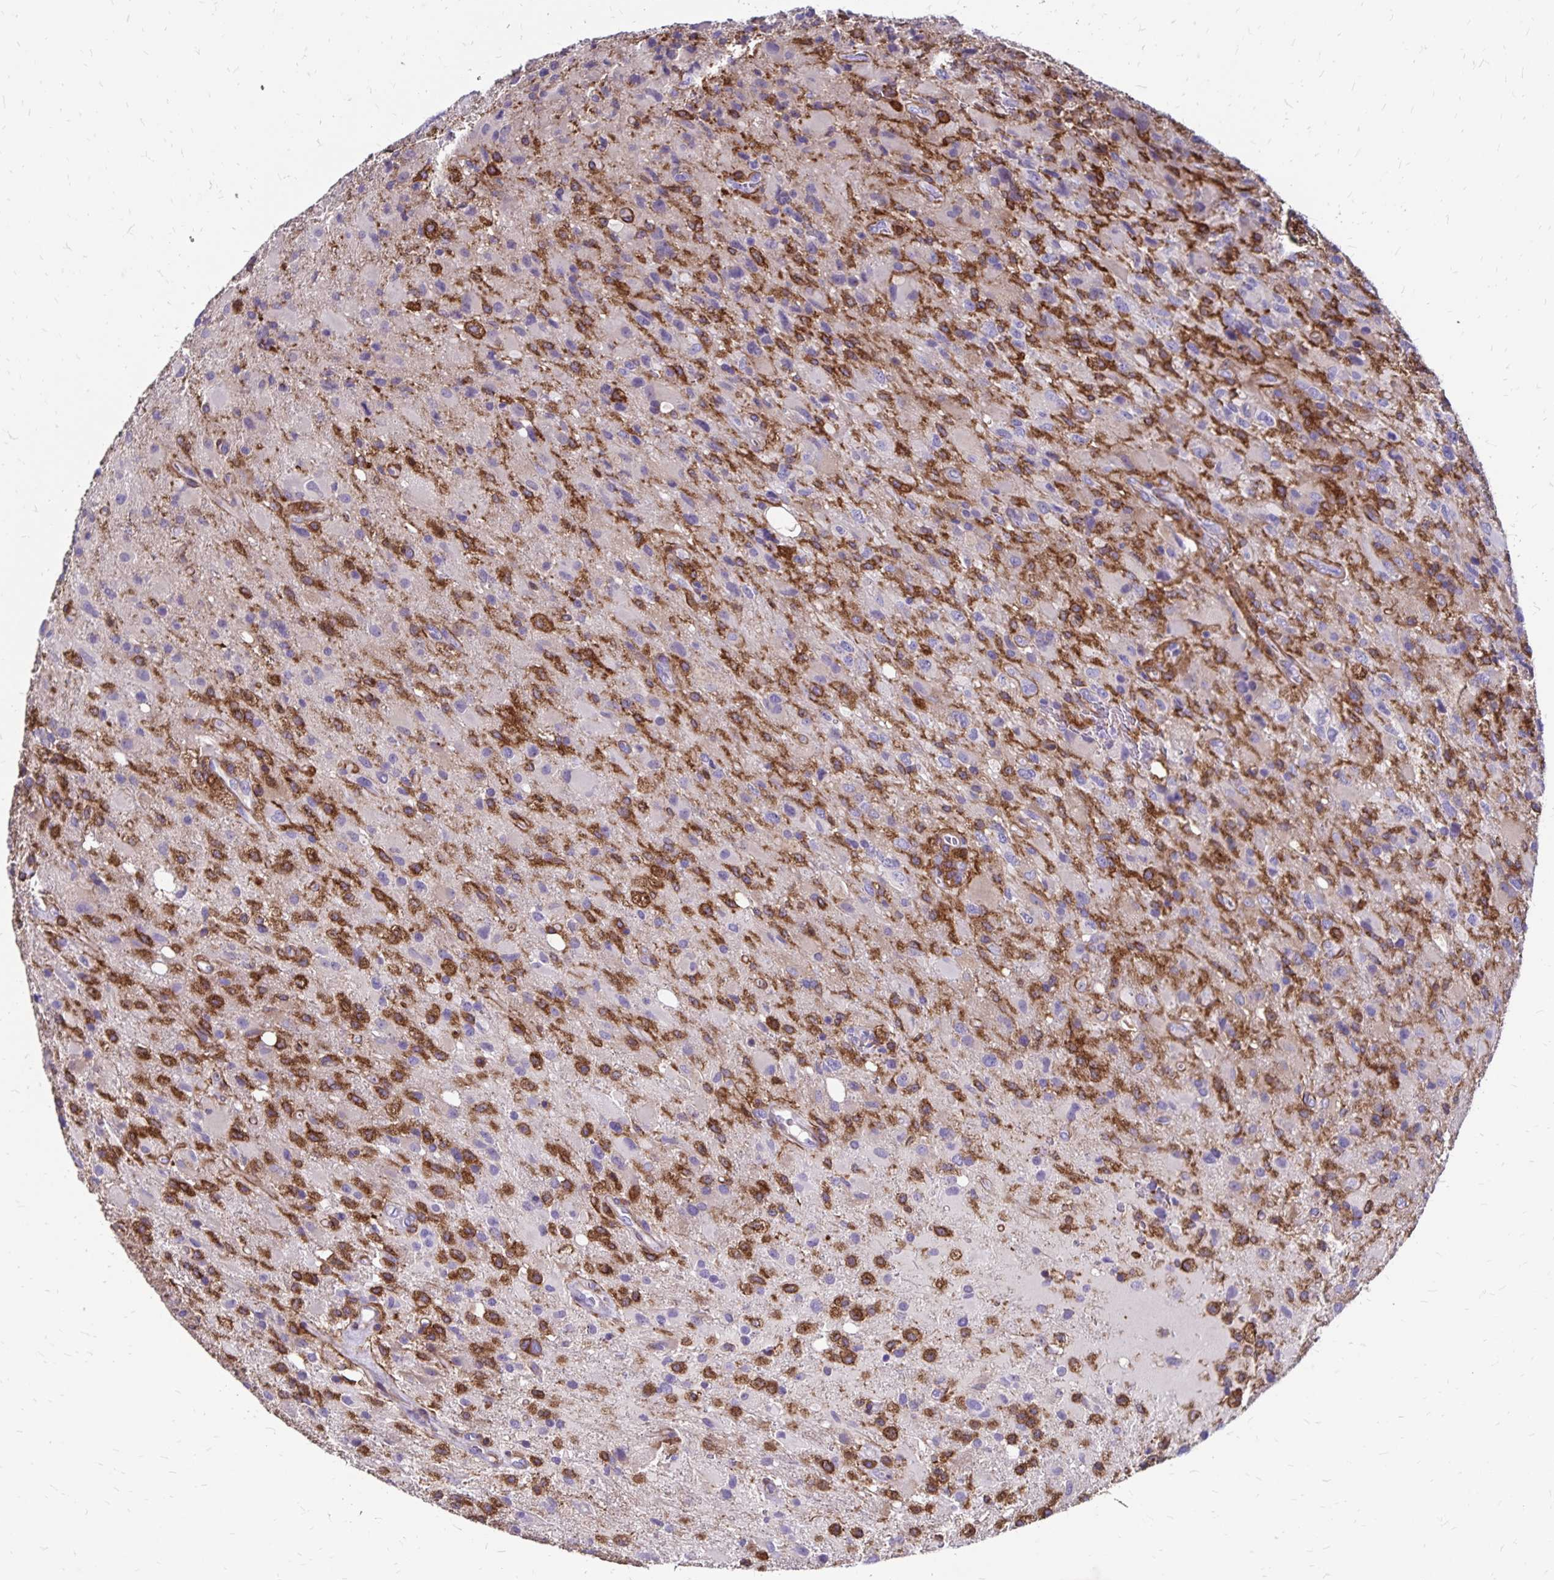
{"staining": {"intensity": "strong", "quantity": "25%-75%", "location": "cytoplasmic/membranous"}, "tissue": "glioma", "cell_type": "Tumor cells", "image_type": "cancer", "snomed": [{"axis": "morphology", "description": "Glioma, malignant, High grade"}, {"axis": "topography", "description": "Brain"}], "caption": "Malignant glioma (high-grade) stained for a protein shows strong cytoplasmic/membranous positivity in tumor cells.", "gene": "TNS3", "patient": {"sex": "male", "age": 53}}